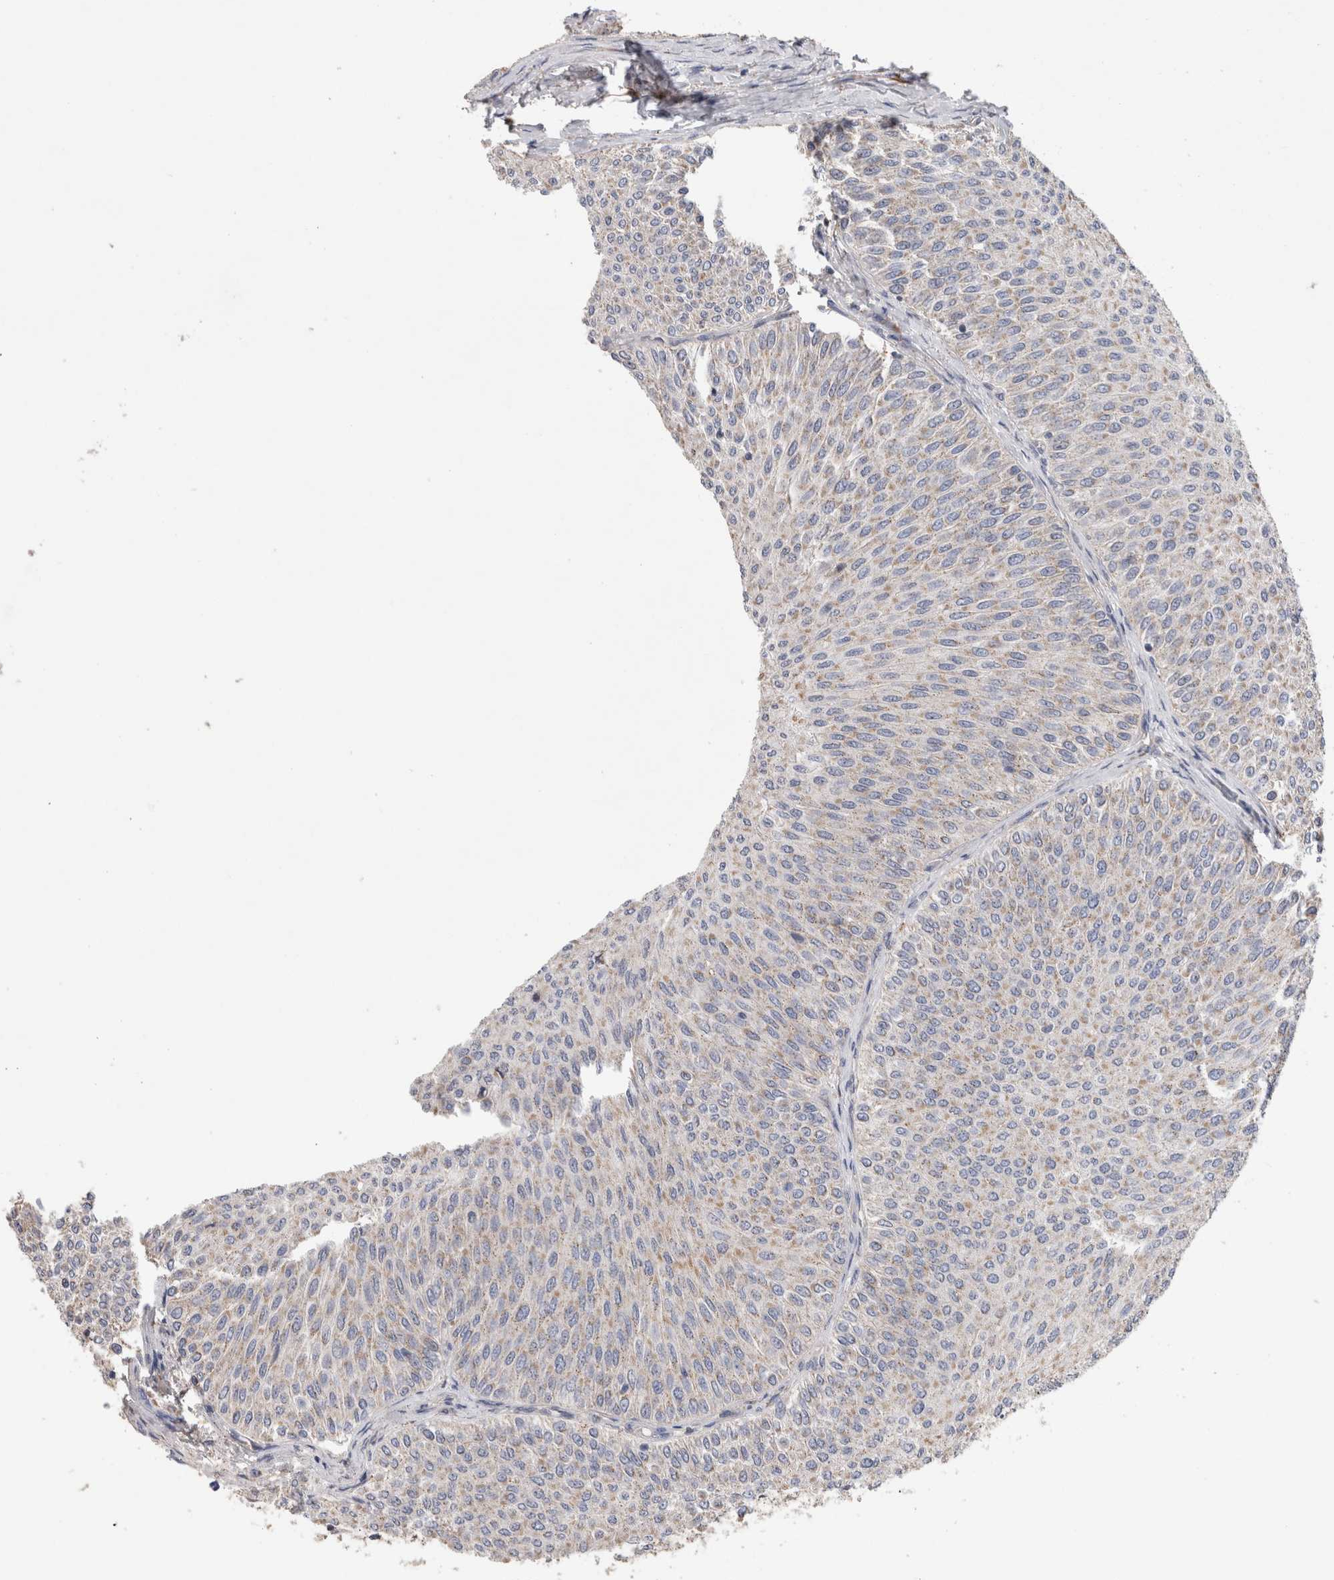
{"staining": {"intensity": "weak", "quantity": "<25%", "location": "cytoplasmic/membranous"}, "tissue": "urothelial cancer", "cell_type": "Tumor cells", "image_type": "cancer", "snomed": [{"axis": "morphology", "description": "Urothelial carcinoma, Low grade"}, {"axis": "topography", "description": "Urinary bladder"}], "caption": "Immunohistochemistry photomicrograph of neoplastic tissue: human low-grade urothelial carcinoma stained with DAB (3,3'-diaminobenzidine) exhibits no significant protein staining in tumor cells.", "gene": "IARS2", "patient": {"sex": "male", "age": 78}}